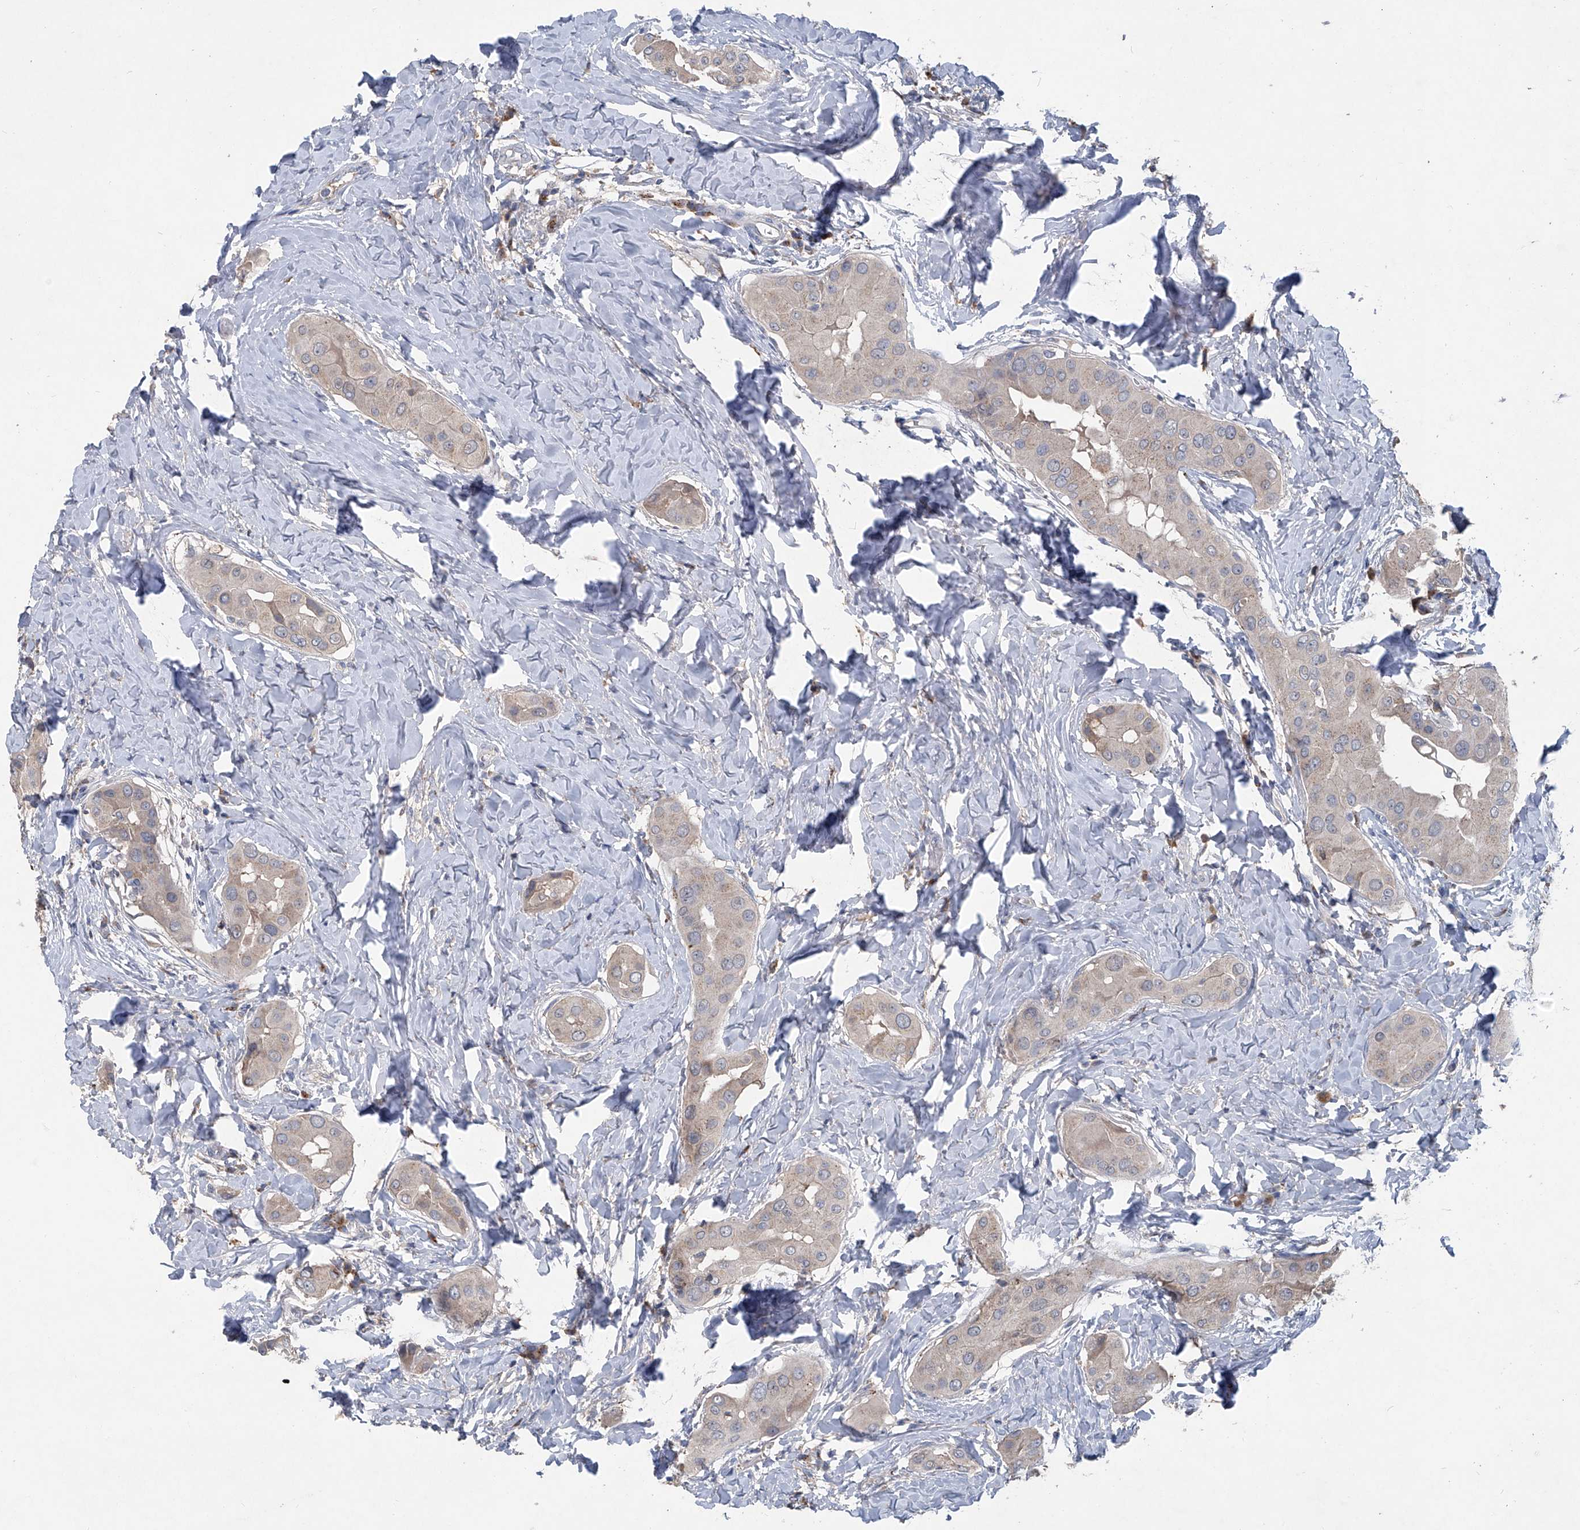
{"staining": {"intensity": "negative", "quantity": "none", "location": "none"}, "tissue": "thyroid cancer", "cell_type": "Tumor cells", "image_type": "cancer", "snomed": [{"axis": "morphology", "description": "Papillary adenocarcinoma, NOS"}, {"axis": "topography", "description": "Thyroid gland"}], "caption": "IHC histopathology image of neoplastic tissue: papillary adenocarcinoma (thyroid) stained with DAB reveals no significant protein expression in tumor cells.", "gene": "PCSK5", "patient": {"sex": "male", "age": 33}}